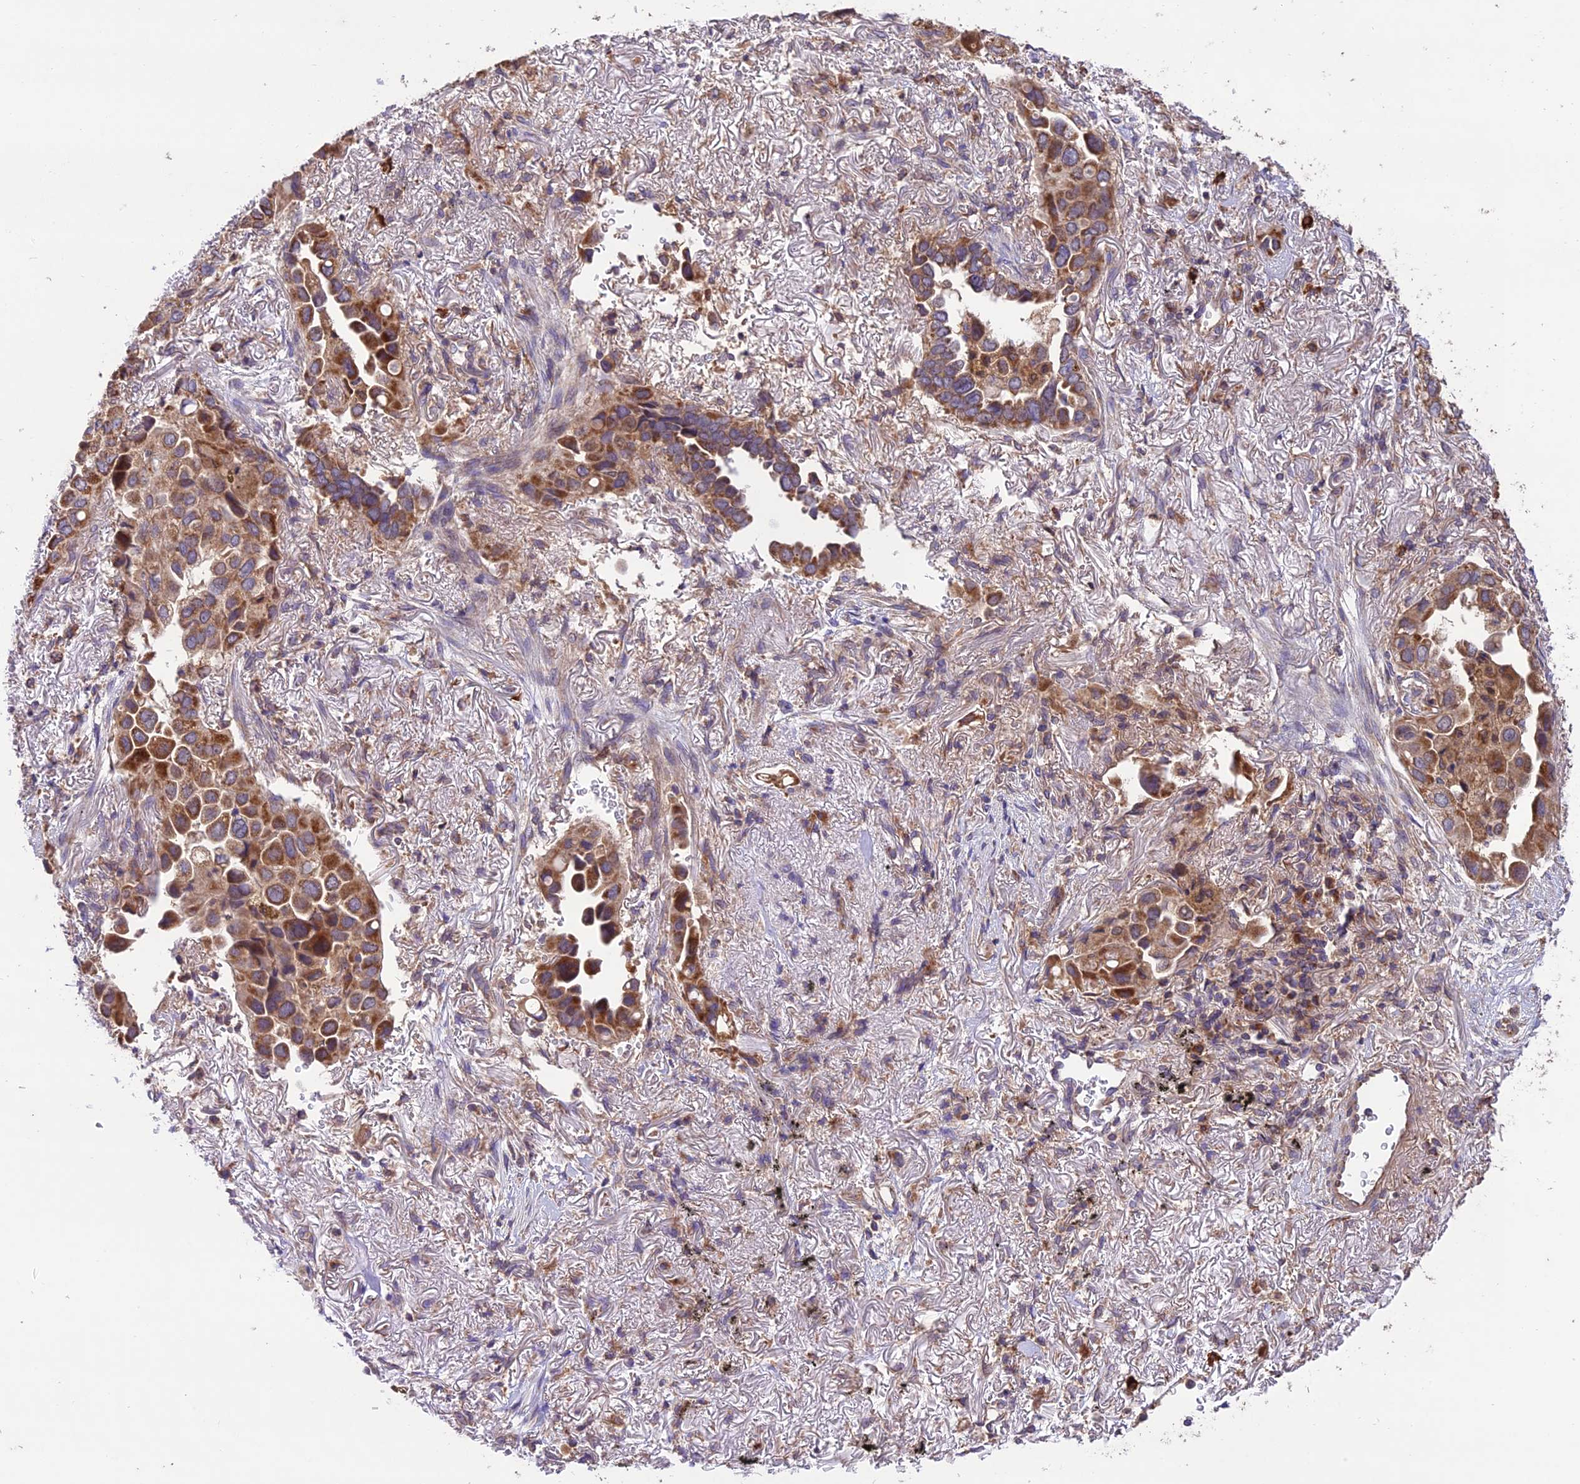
{"staining": {"intensity": "moderate", "quantity": ">75%", "location": "cytoplasmic/membranous"}, "tissue": "lung cancer", "cell_type": "Tumor cells", "image_type": "cancer", "snomed": [{"axis": "morphology", "description": "Adenocarcinoma, NOS"}, {"axis": "topography", "description": "Lung"}], "caption": "Immunohistochemistry staining of lung cancer, which reveals medium levels of moderate cytoplasmic/membranous expression in about >75% of tumor cells indicating moderate cytoplasmic/membranous protein staining. The staining was performed using DAB (brown) for protein detection and nuclei were counterstained in hematoxylin (blue).", "gene": "NDUFAF1", "patient": {"sex": "female", "age": 76}}